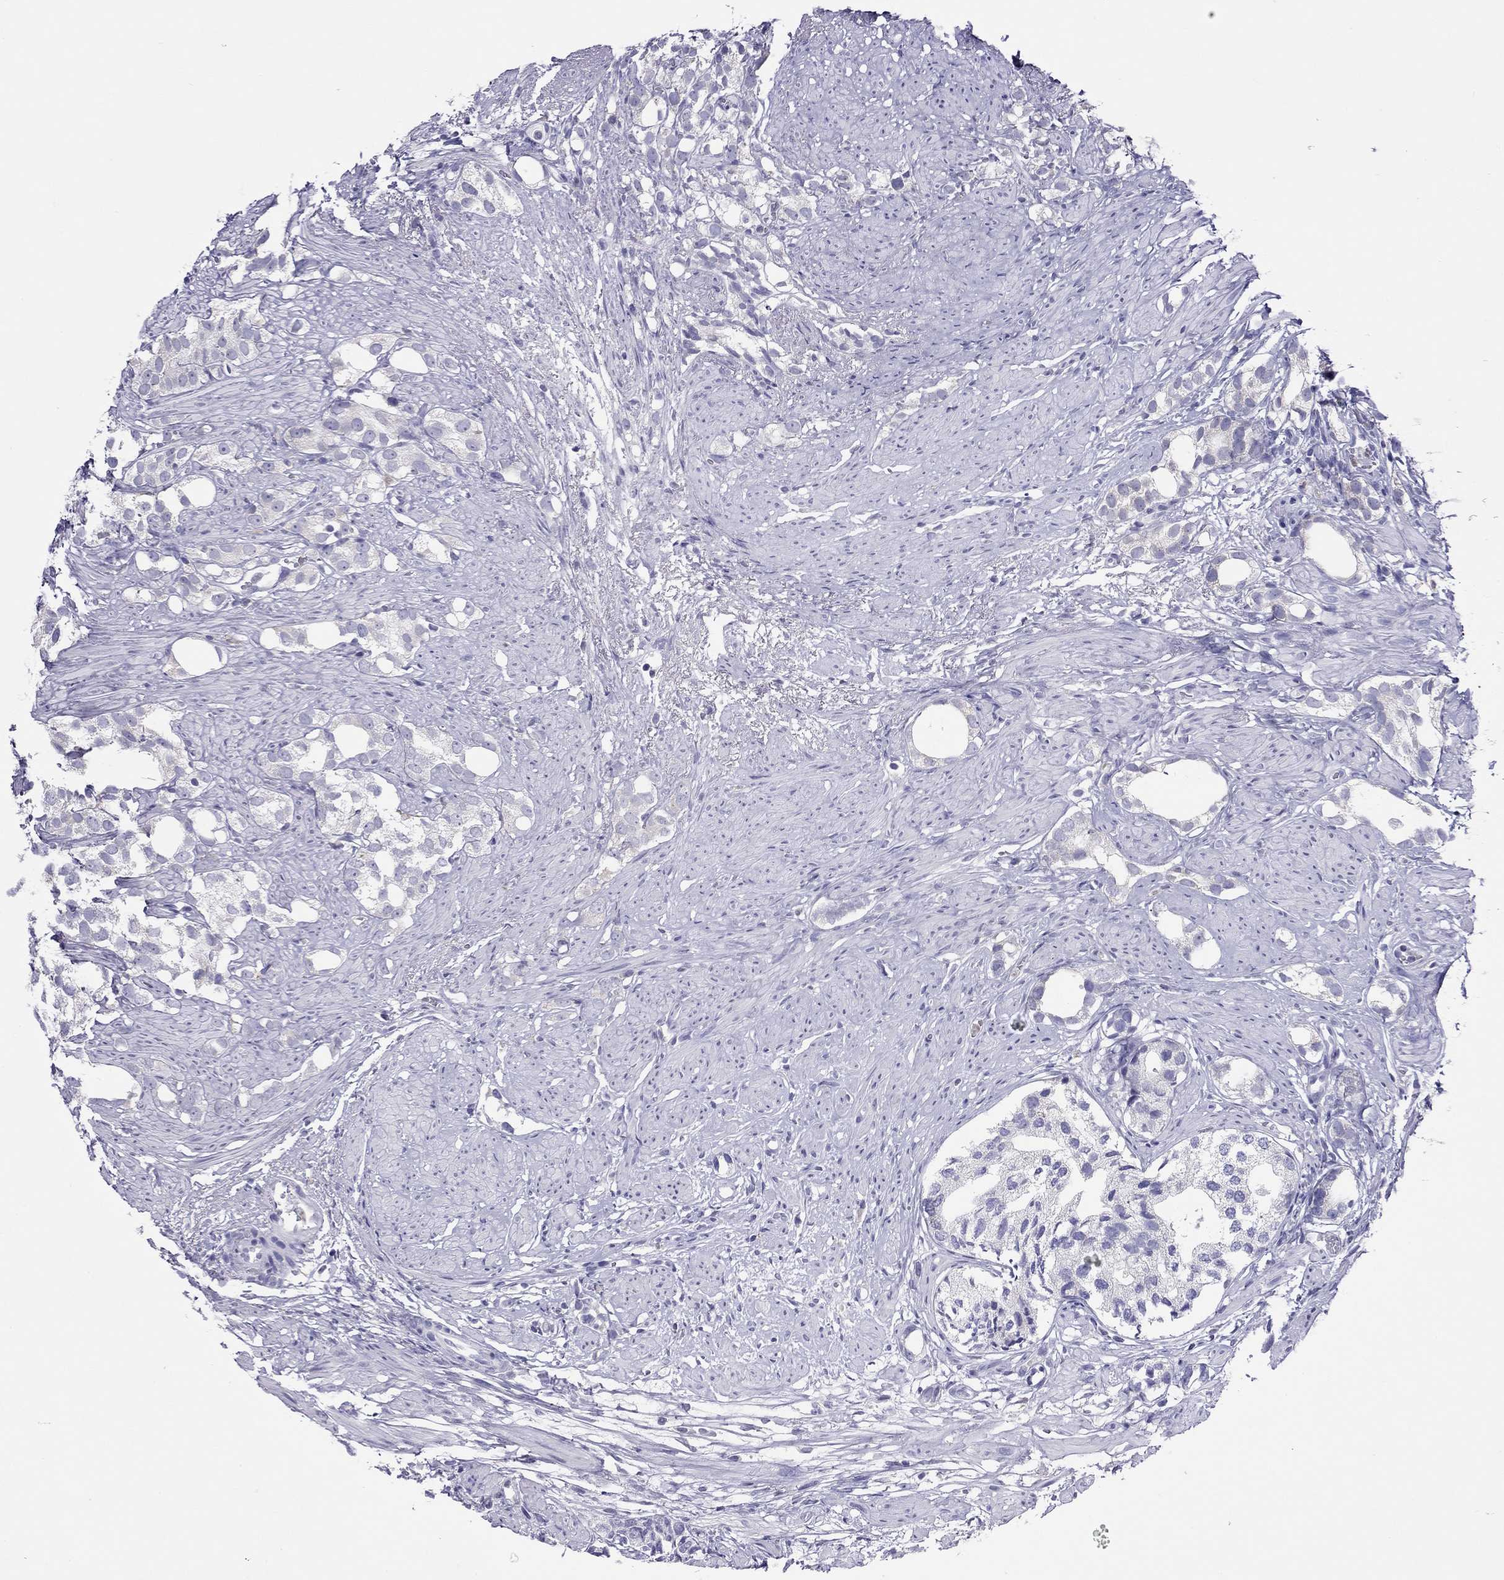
{"staining": {"intensity": "negative", "quantity": "none", "location": "none"}, "tissue": "prostate cancer", "cell_type": "Tumor cells", "image_type": "cancer", "snomed": [{"axis": "morphology", "description": "Adenocarcinoma, High grade"}, {"axis": "topography", "description": "Prostate"}], "caption": "Tumor cells show no significant expression in prostate cancer.", "gene": "SLC46A2", "patient": {"sex": "male", "age": 82}}